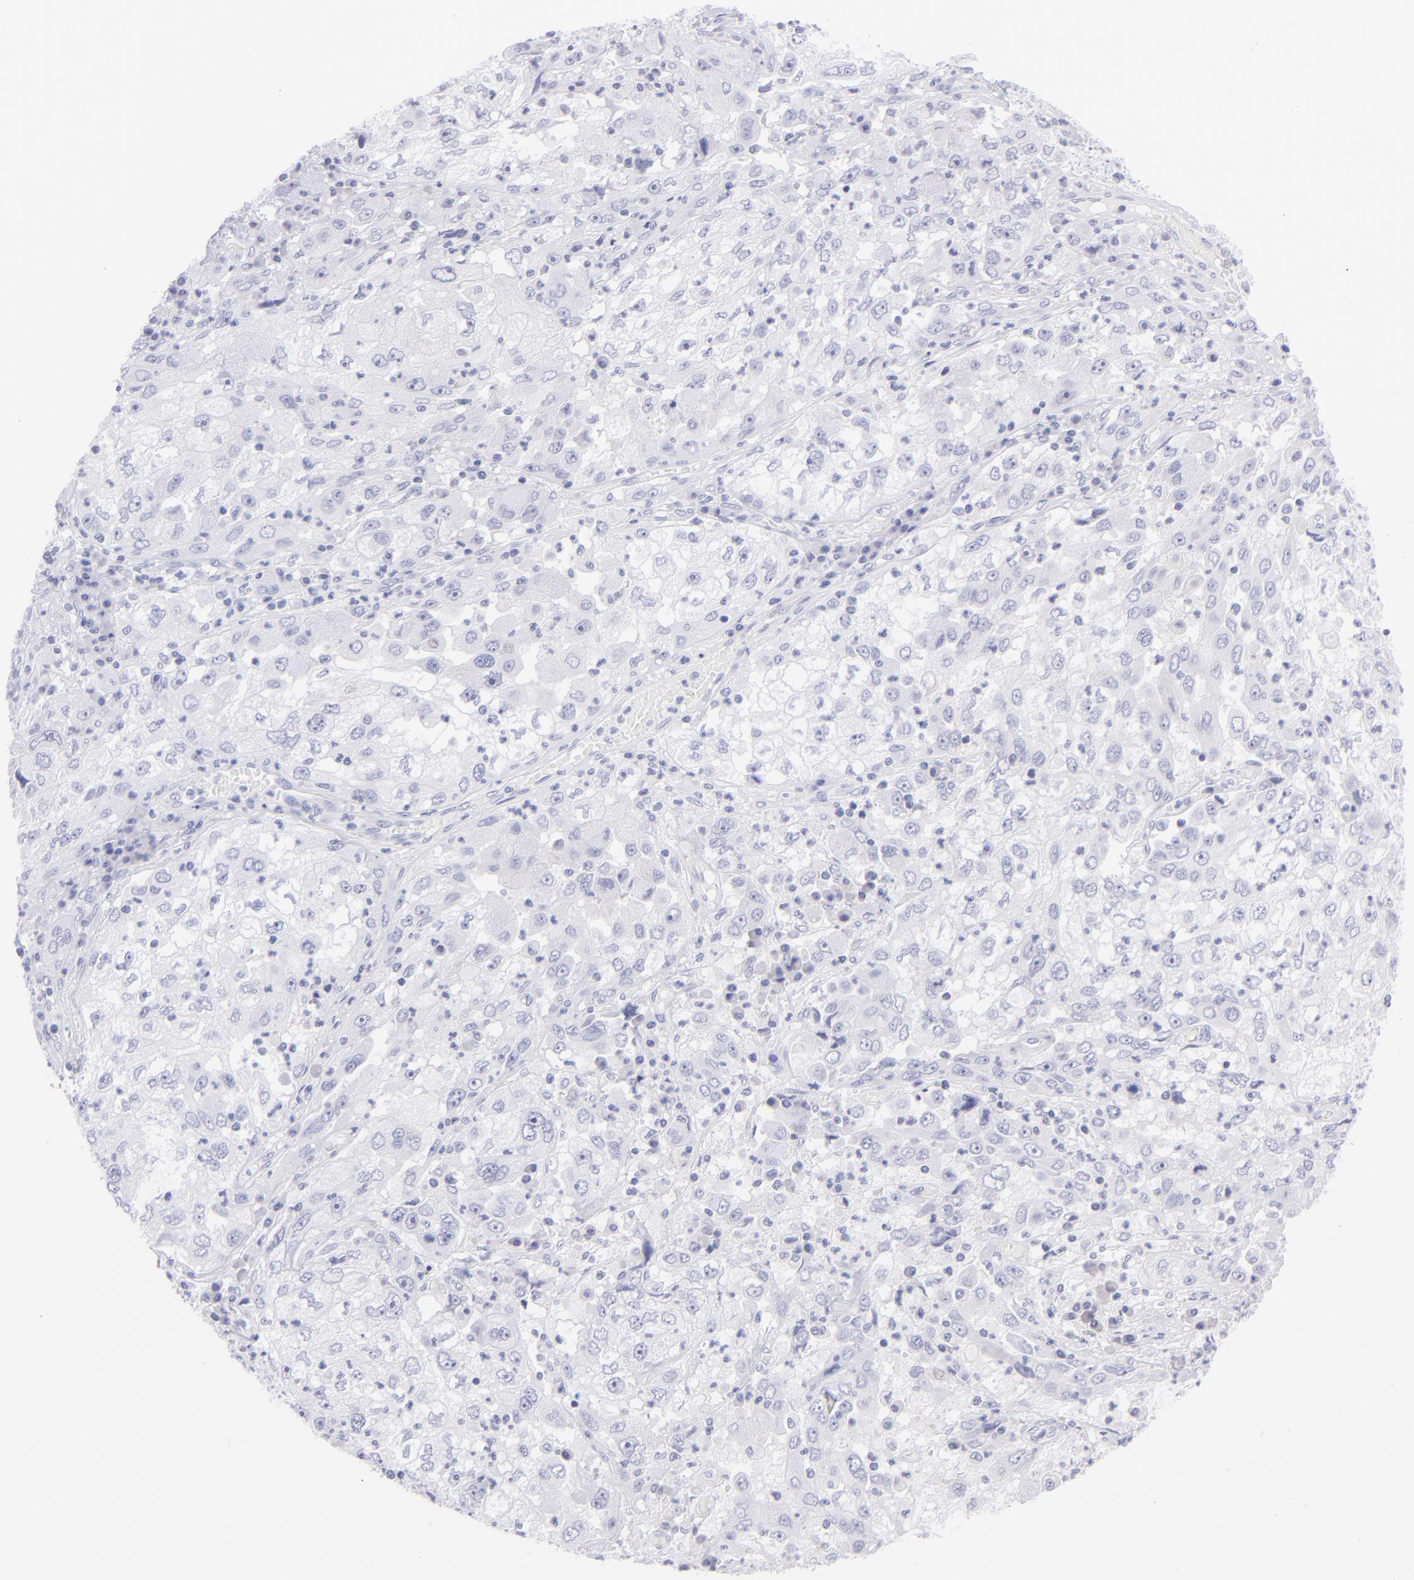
{"staining": {"intensity": "negative", "quantity": "none", "location": "none"}, "tissue": "cervical cancer", "cell_type": "Tumor cells", "image_type": "cancer", "snomed": [{"axis": "morphology", "description": "Squamous cell carcinoma, NOS"}, {"axis": "topography", "description": "Cervix"}], "caption": "A high-resolution photomicrograph shows IHC staining of squamous cell carcinoma (cervical), which demonstrates no significant positivity in tumor cells. Nuclei are stained in blue.", "gene": "SLC1A2", "patient": {"sex": "female", "age": 36}}